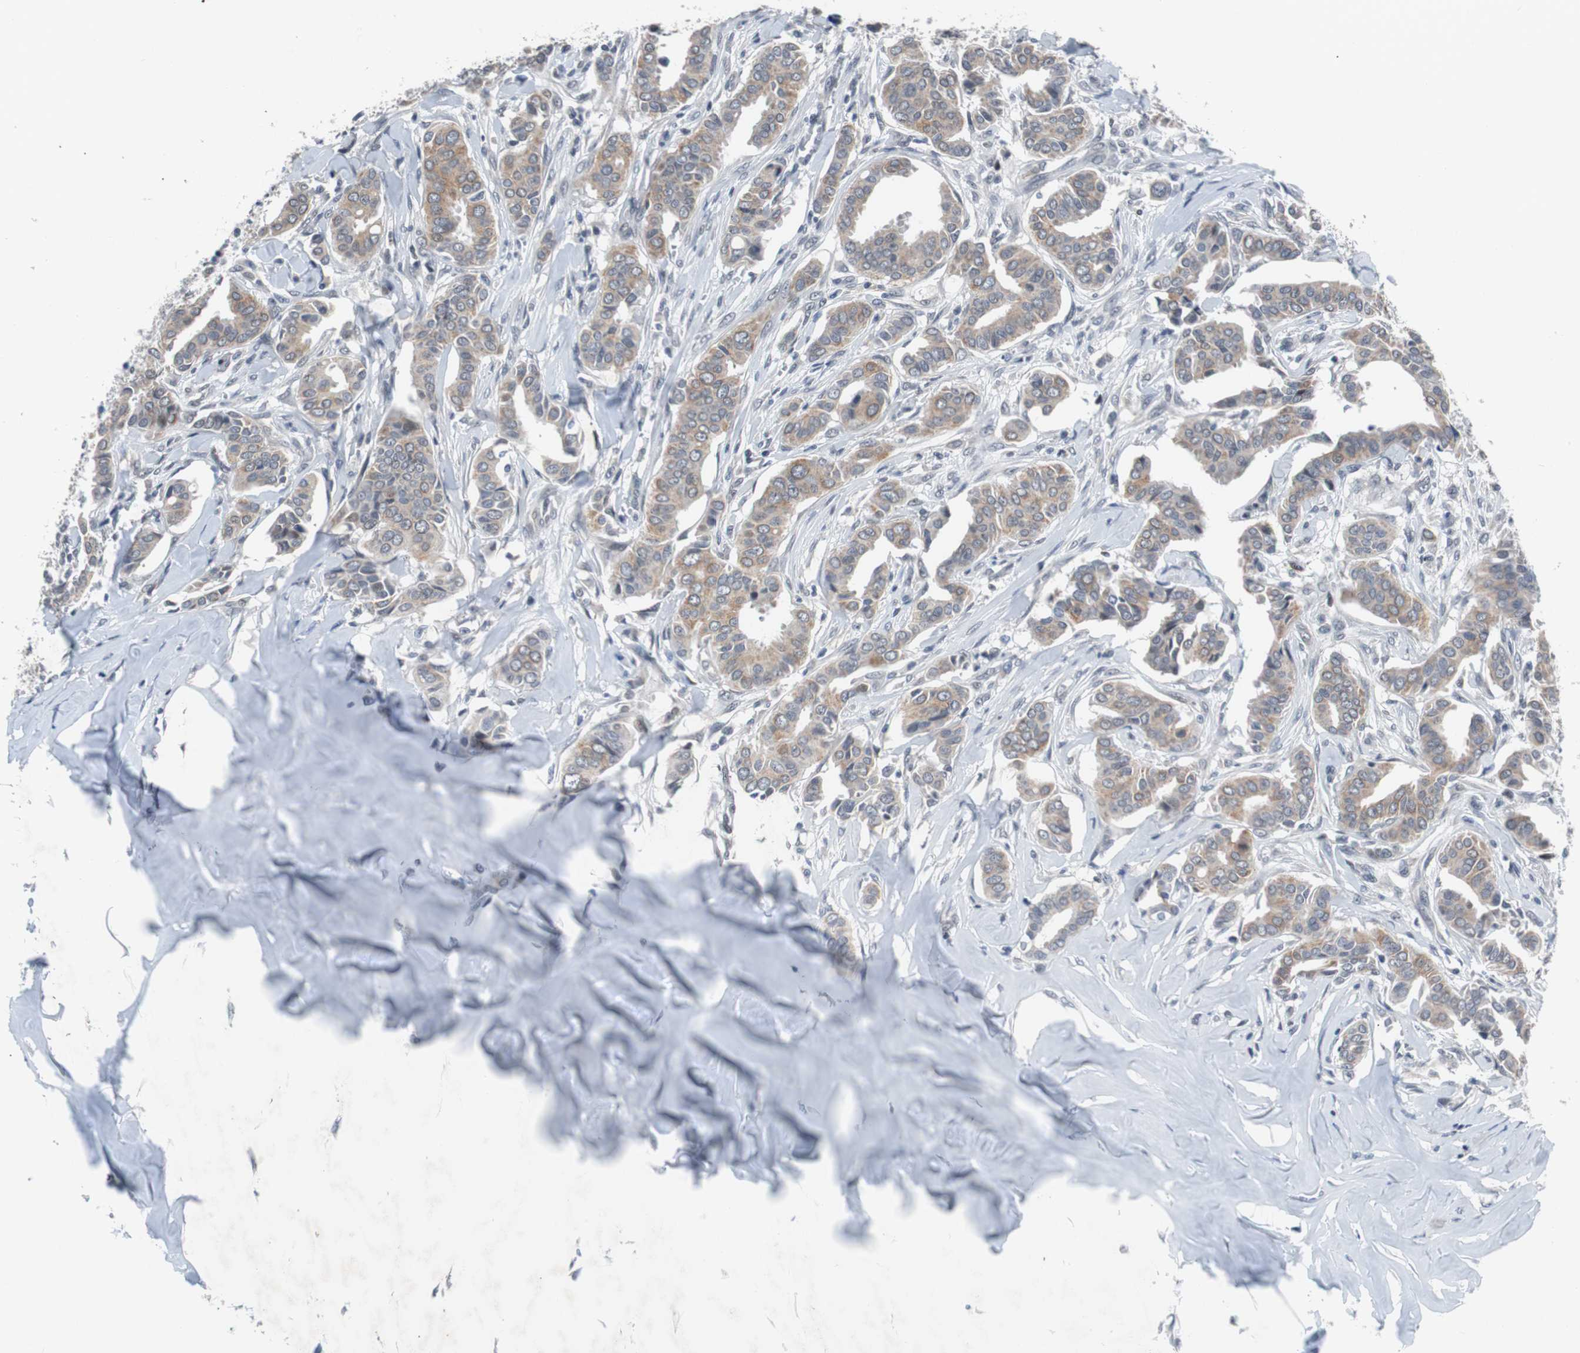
{"staining": {"intensity": "weak", "quantity": "25%-75%", "location": "cytoplasmic/membranous"}, "tissue": "head and neck cancer", "cell_type": "Tumor cells", "image_type": "cancer", "snomed": [{"axis": "morphology", "description": "Adenocarcinoma, NOS"}, {"axis": "topography", "description": "Salivary gland"}, {"axis": "topography", "description": "Head-Neck"}], "caption": "Immunohistochemistry (IHC) histopathology image of neoplastic tissue: head and neck cancer stained using immunohistochemistry (IHC) exhibits low levels of weak protein expression localized specifically in the cytoplasmic/membranous of tumor cells, appearing as a cytoplasmic/membranous brown color.", "gene": "TP63", "patient": {"sex": "female", "age": 59}}